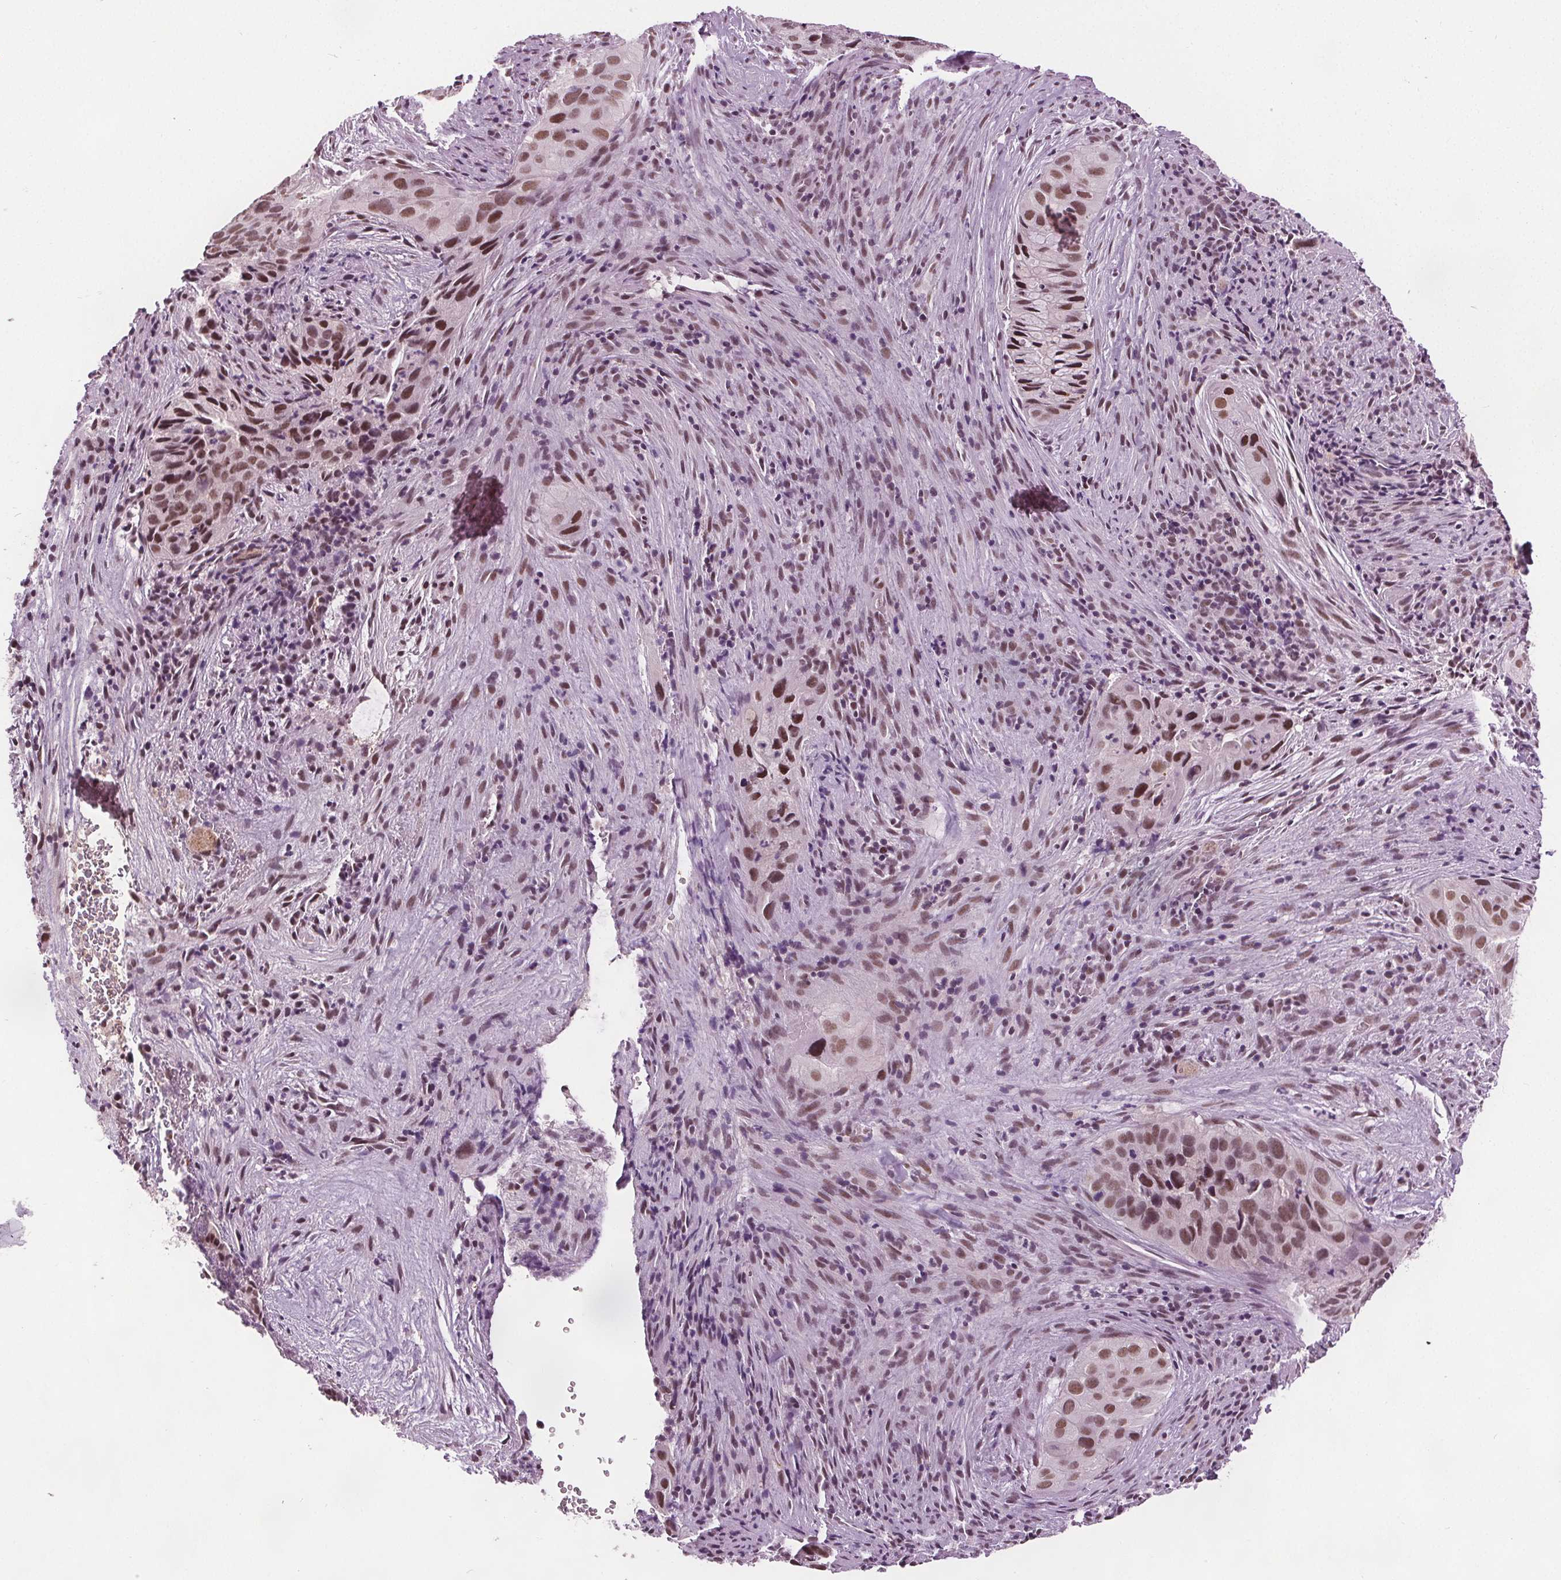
{"staining": {"intensity": "moderate", "quantity": ">75%", "location": "nuclear"}, "tissue": "cervical cancer", "cell_type": "Tumor cells", "image_type": "cancer", "snomed": [{"axis": "morphology", "description": "Squamous cell carcinoma, NOS"}, {"axis": "topography", "description": "Cervix"}], "caption": "The photomicrograph reveals a brown stain indicating the presence of a protein in the nuclear of tumor cells in cervical squamous cell carcinoma.", "gene": "IWS1", "patient": {"sex": "female", "age": 38}}